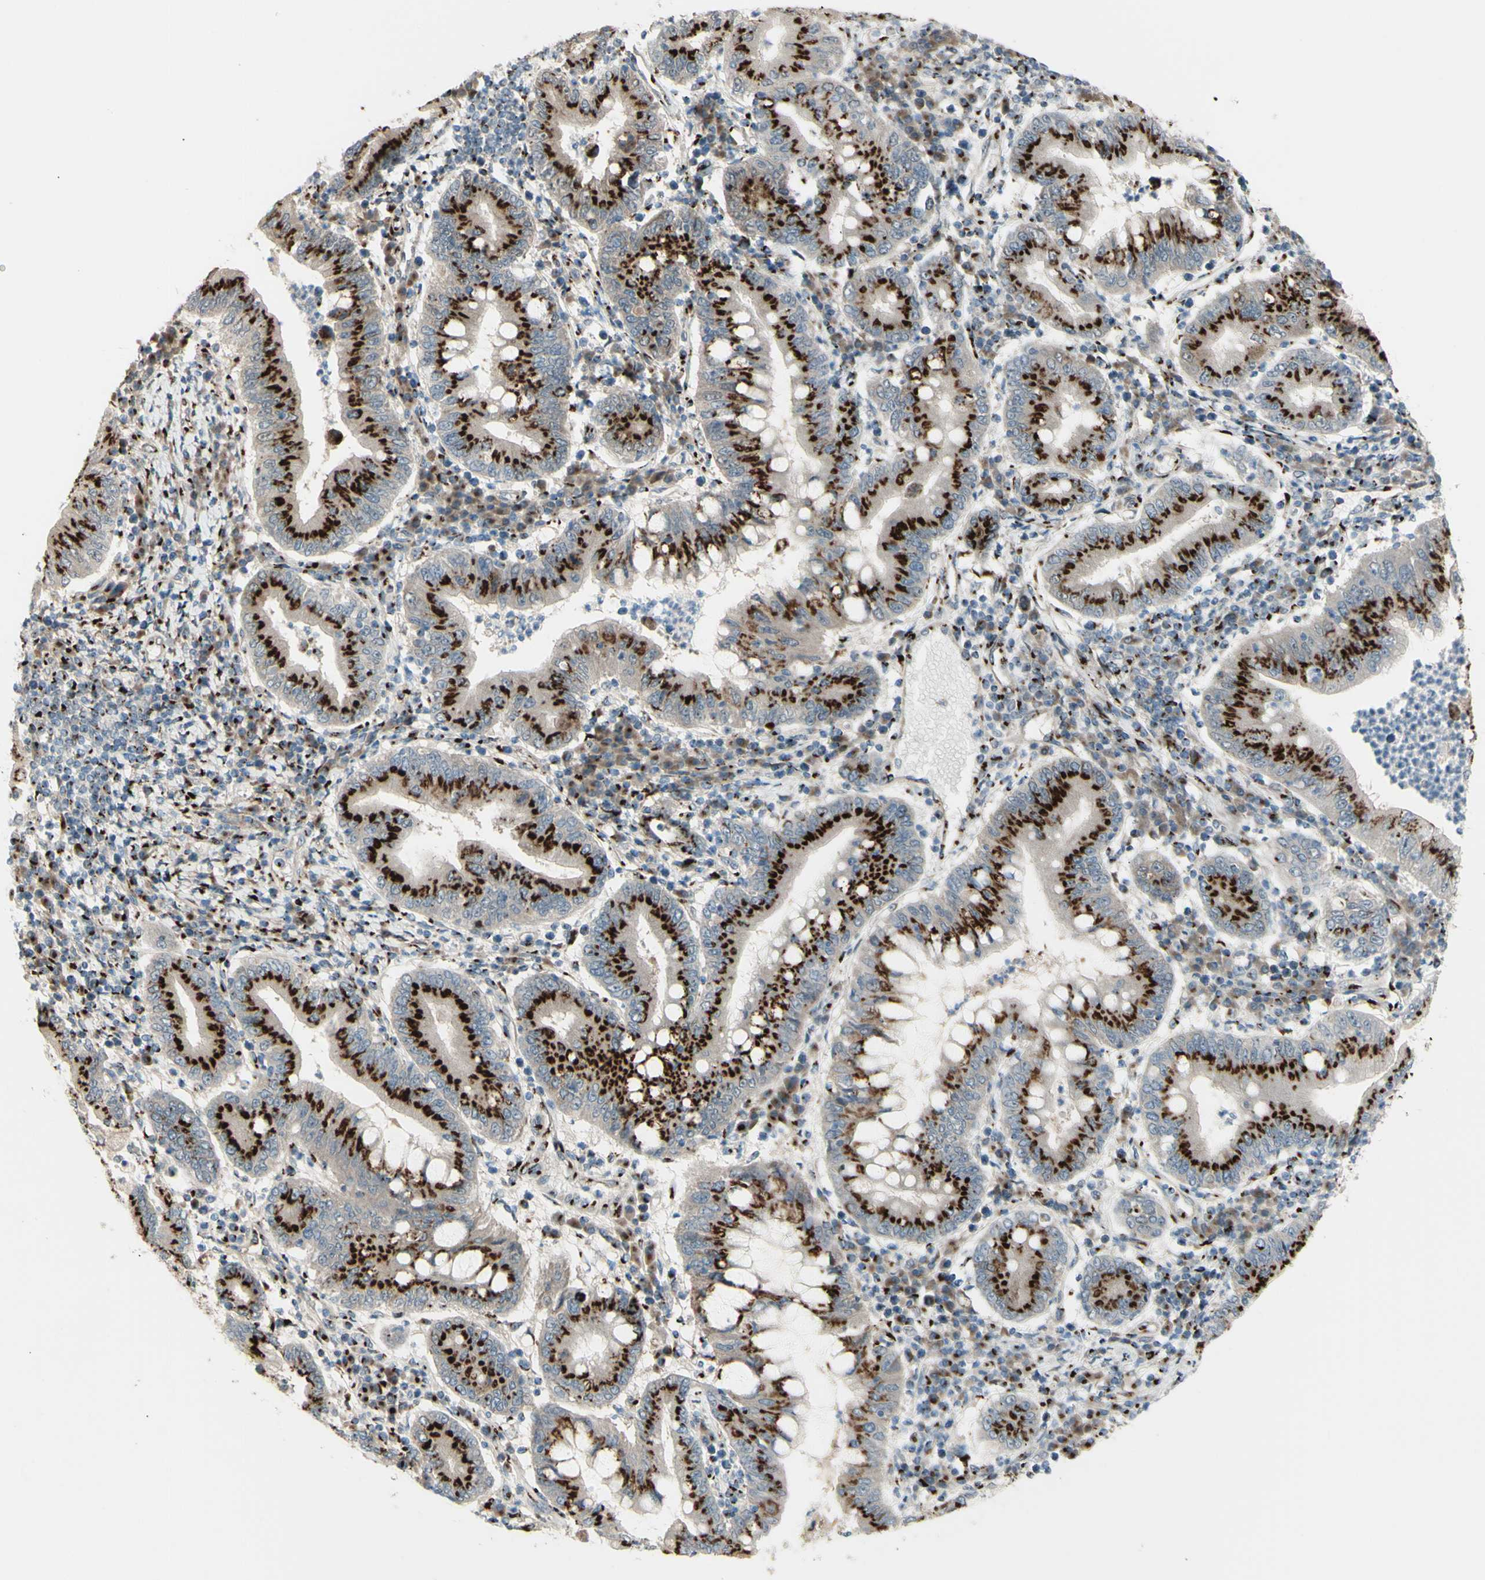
{"staining": {"intensity": "moderate", "quantity": ">75%", "location": "cytoplasmic/membranous"}, "tissue": "stomach cancer", "cell_type": "Tumor cells", "image_type": "cancer", "snomed": [{"axis": "morphology", "description": "Normal tissue, NOS"}, {"axis": "morphology", "description": "Adenocarcinoma, NOS"}, {"axis": "topography", "description": "Esophagus"}, {"axis": "topography", "description": "Stomach, upper"}, {"axis": "topography", "description": "Peripheral nerve tissue"}], "caption": "Immunohistochemistry (DAB (3,3'-diaminobenzidine)) staining of human stomach cancer shows moderate cytoplasmic/membranous protein expression in about >75% of tumor cells.", "gene": "BPNT2", "patient": {"sex": "male", "age": 62}}